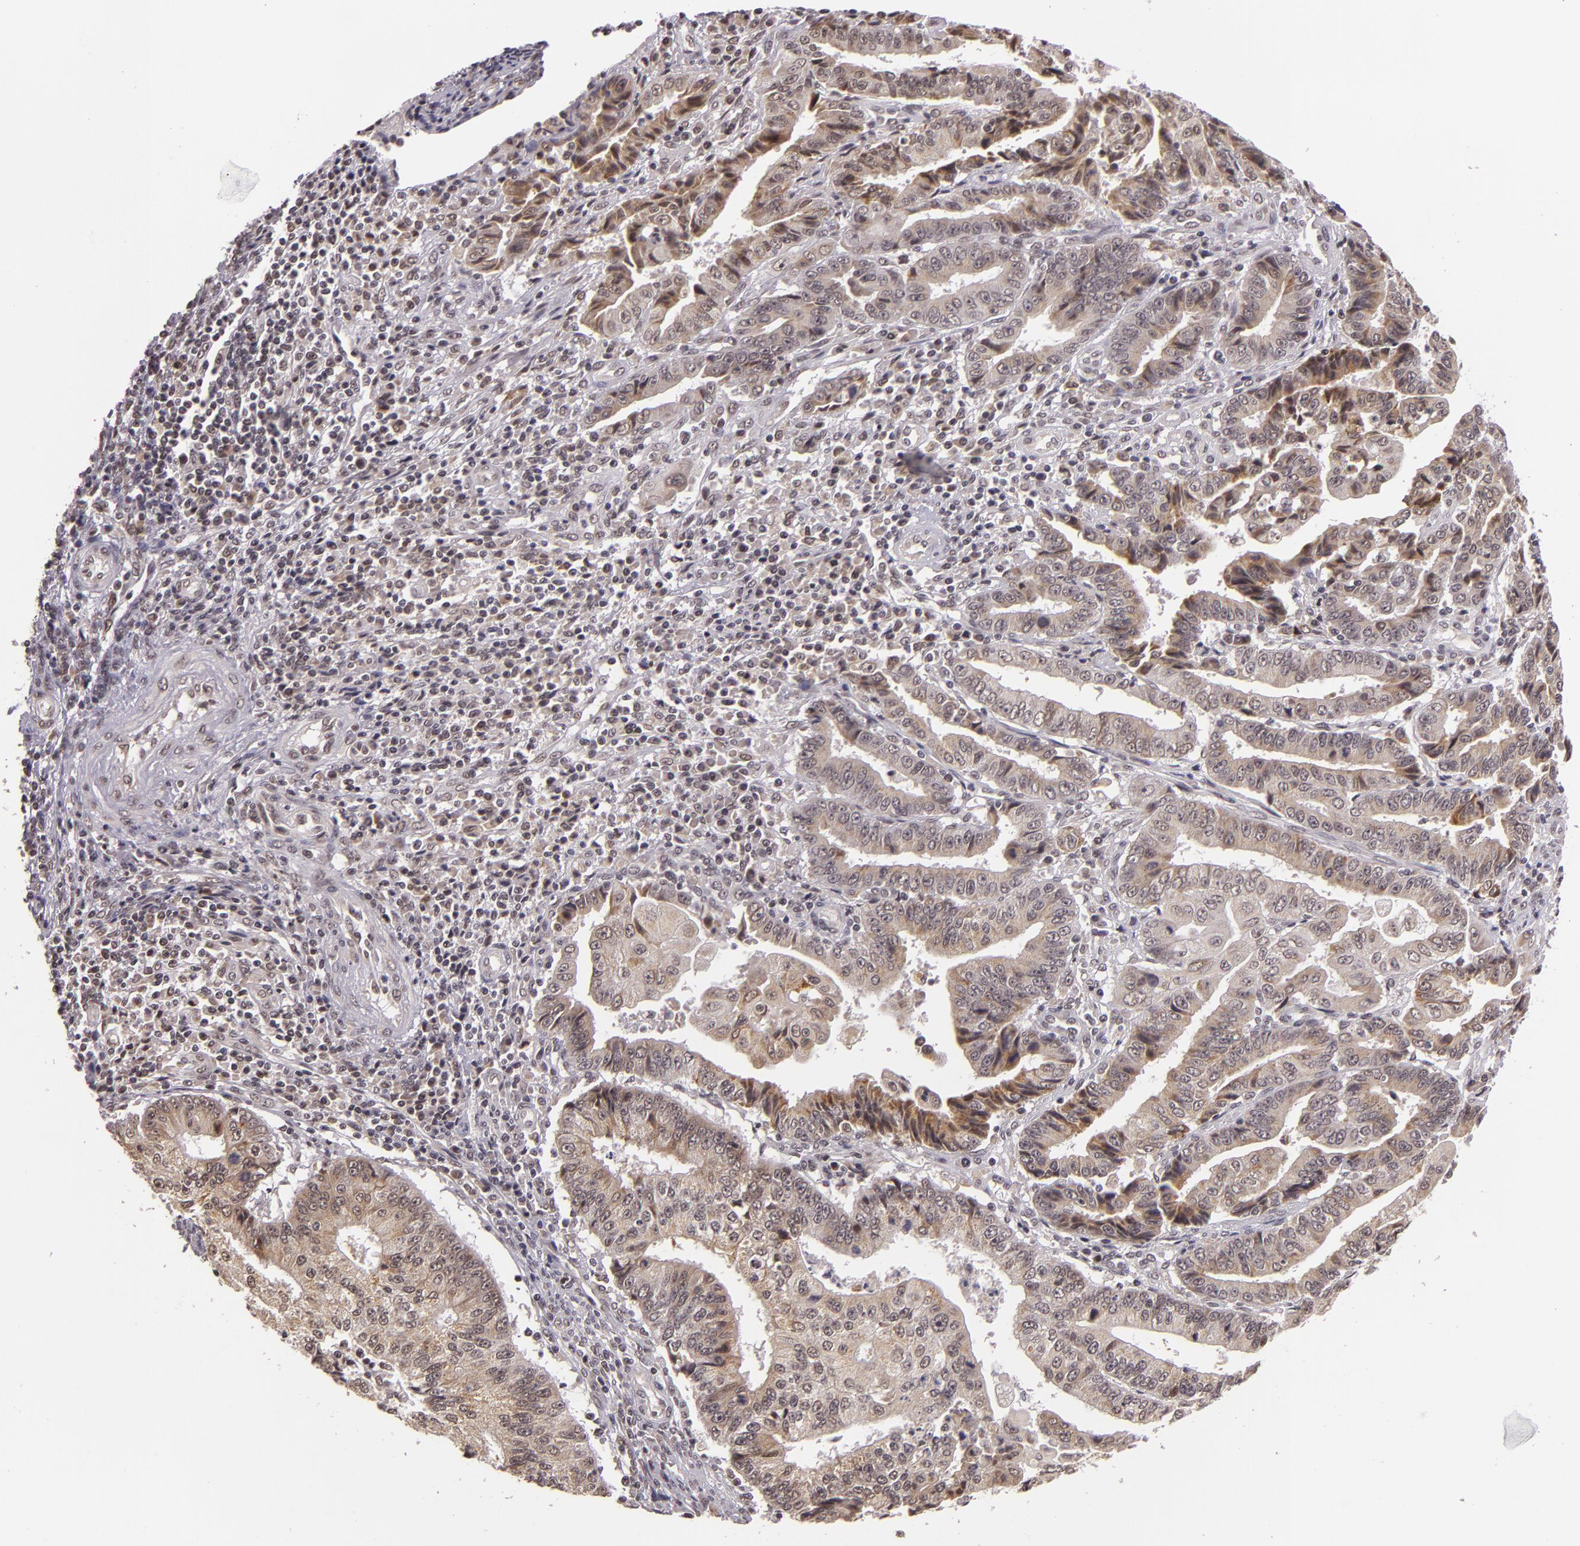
{"staining": {"intensity": "weak", "quantity": "25%-75%", "location": "cytoplasmic/membranous"}, "tissue": "endometrial cancer", "cell_type": "Tumor cells", "image_type": "cancer", "snomed": [{"axis": "morphology", "description": "Adenocarcinoma, NOS"}, {"axis": "topography", "description": "Endometrium"}], "caption": "Endometrial cancer (adenocarcinoma) was stained to show a protein in brown. There is low levels of weak cytoplasmic/membranous positivity in about 25%-75% of tumor cells.", "gene": "ALX1", "patient": {"sex": "female", "age": 75}}